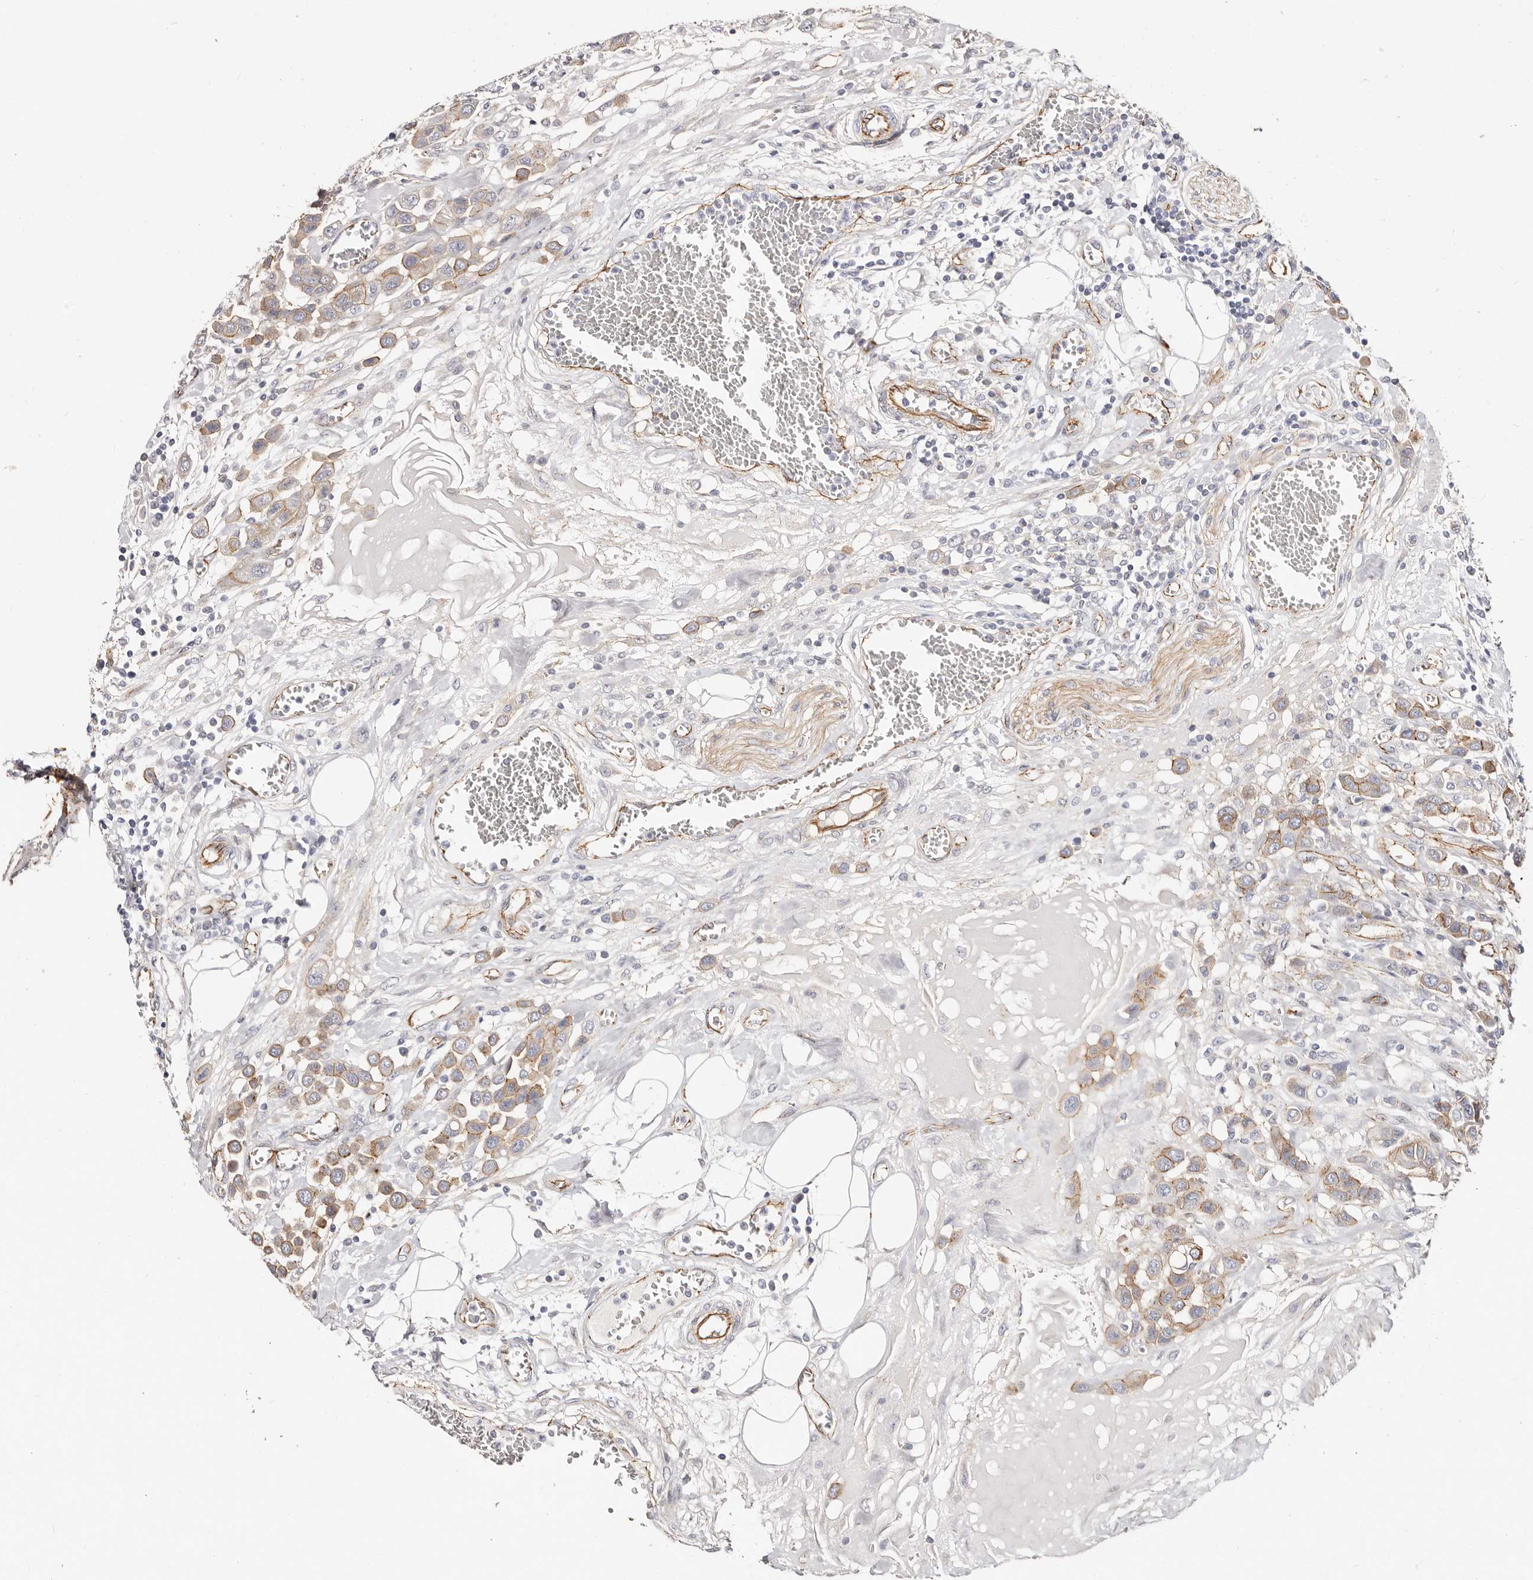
{"staining": {"intensity": "moderate", "quantity": ">75%", "location": "cytoplasmic/membranous"}, "tissue": "urothelial cancer", "cell_type": "Tumor cells", "image_type": "cancer", "snomed": [{"axis": "morphology", "description": "Urothelial carcinoma, High grade"}, {"axis": "topography", "description": "Urinary bladder"}], "caption": "High-magnification brightfield microscopy of high-grade urothelial carcinoma stained with DAB (3,3'-diaminobenzidine) (brown) and counterstained with hematoxylin (blue). tumor cells exhibit moderate cytoplasmic/membranous staining is appreciated in approximately>75% of cells. The staining was performed using DAB to visualize the protein expression in brown, while the nuclei were stained in blue with hematoxylin (Magnification: 20x).", "gene": "CTNNB1", "patient": {"sex": "male", "age": 50}}